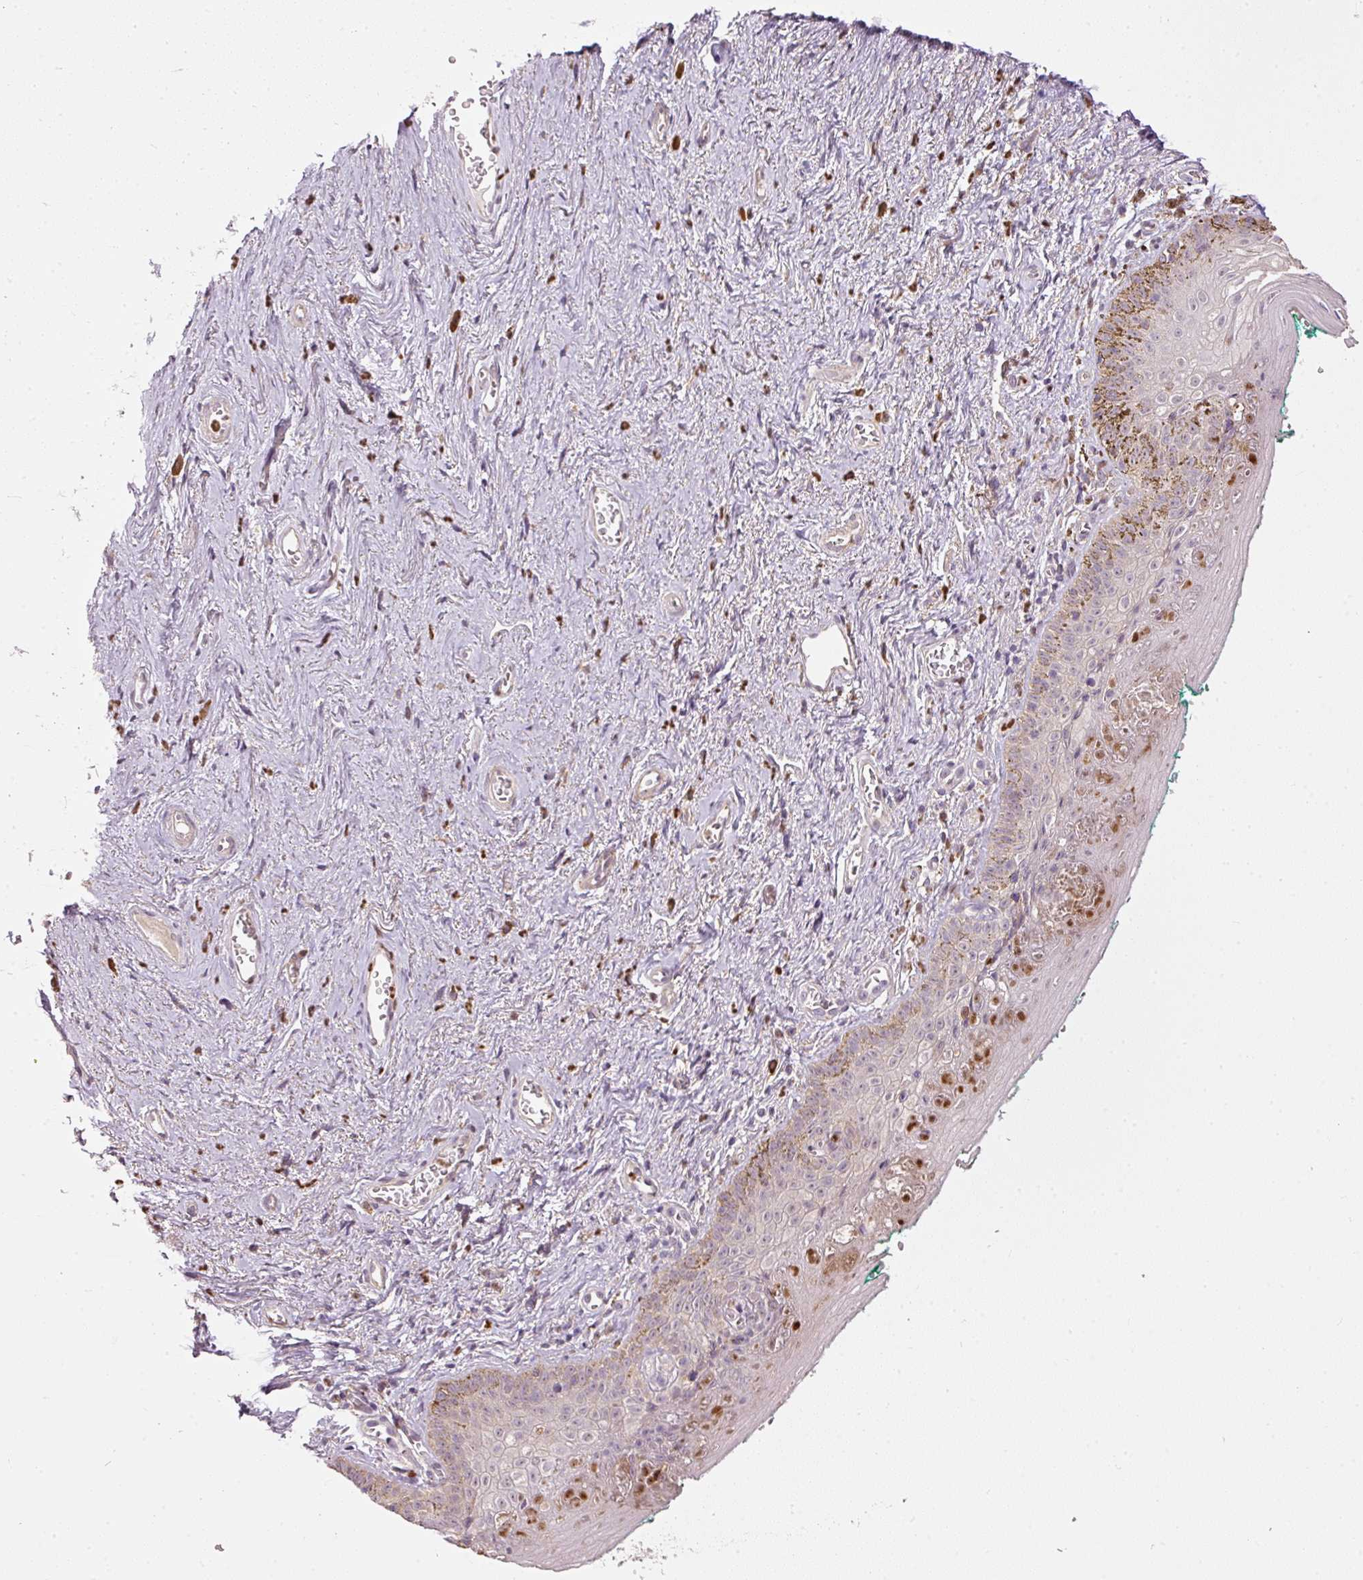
{"staining": {"intensity": "negative", "quantity": "none", "location": "none"}, "tissue": "vagina", "cell_type": "Squamous epithelial cells", "image_type": "normal", "snomed": [{"axis": "morphology", "description": "Normal tissue, NOS"}, {"axis": "topography", "description": "Vulva"}, {"axis": "topography", "description": "Vagina"}, {"axis": "topography", "description": "Peripheral nerve tissue"}], "caption": "Immunohistochemical staining of unremarkable human vagina exhibits no significant expression in squamous epithelial cells.", "gene": "MTHFD1L", "patient": {"sex": "female", "age": 66}}